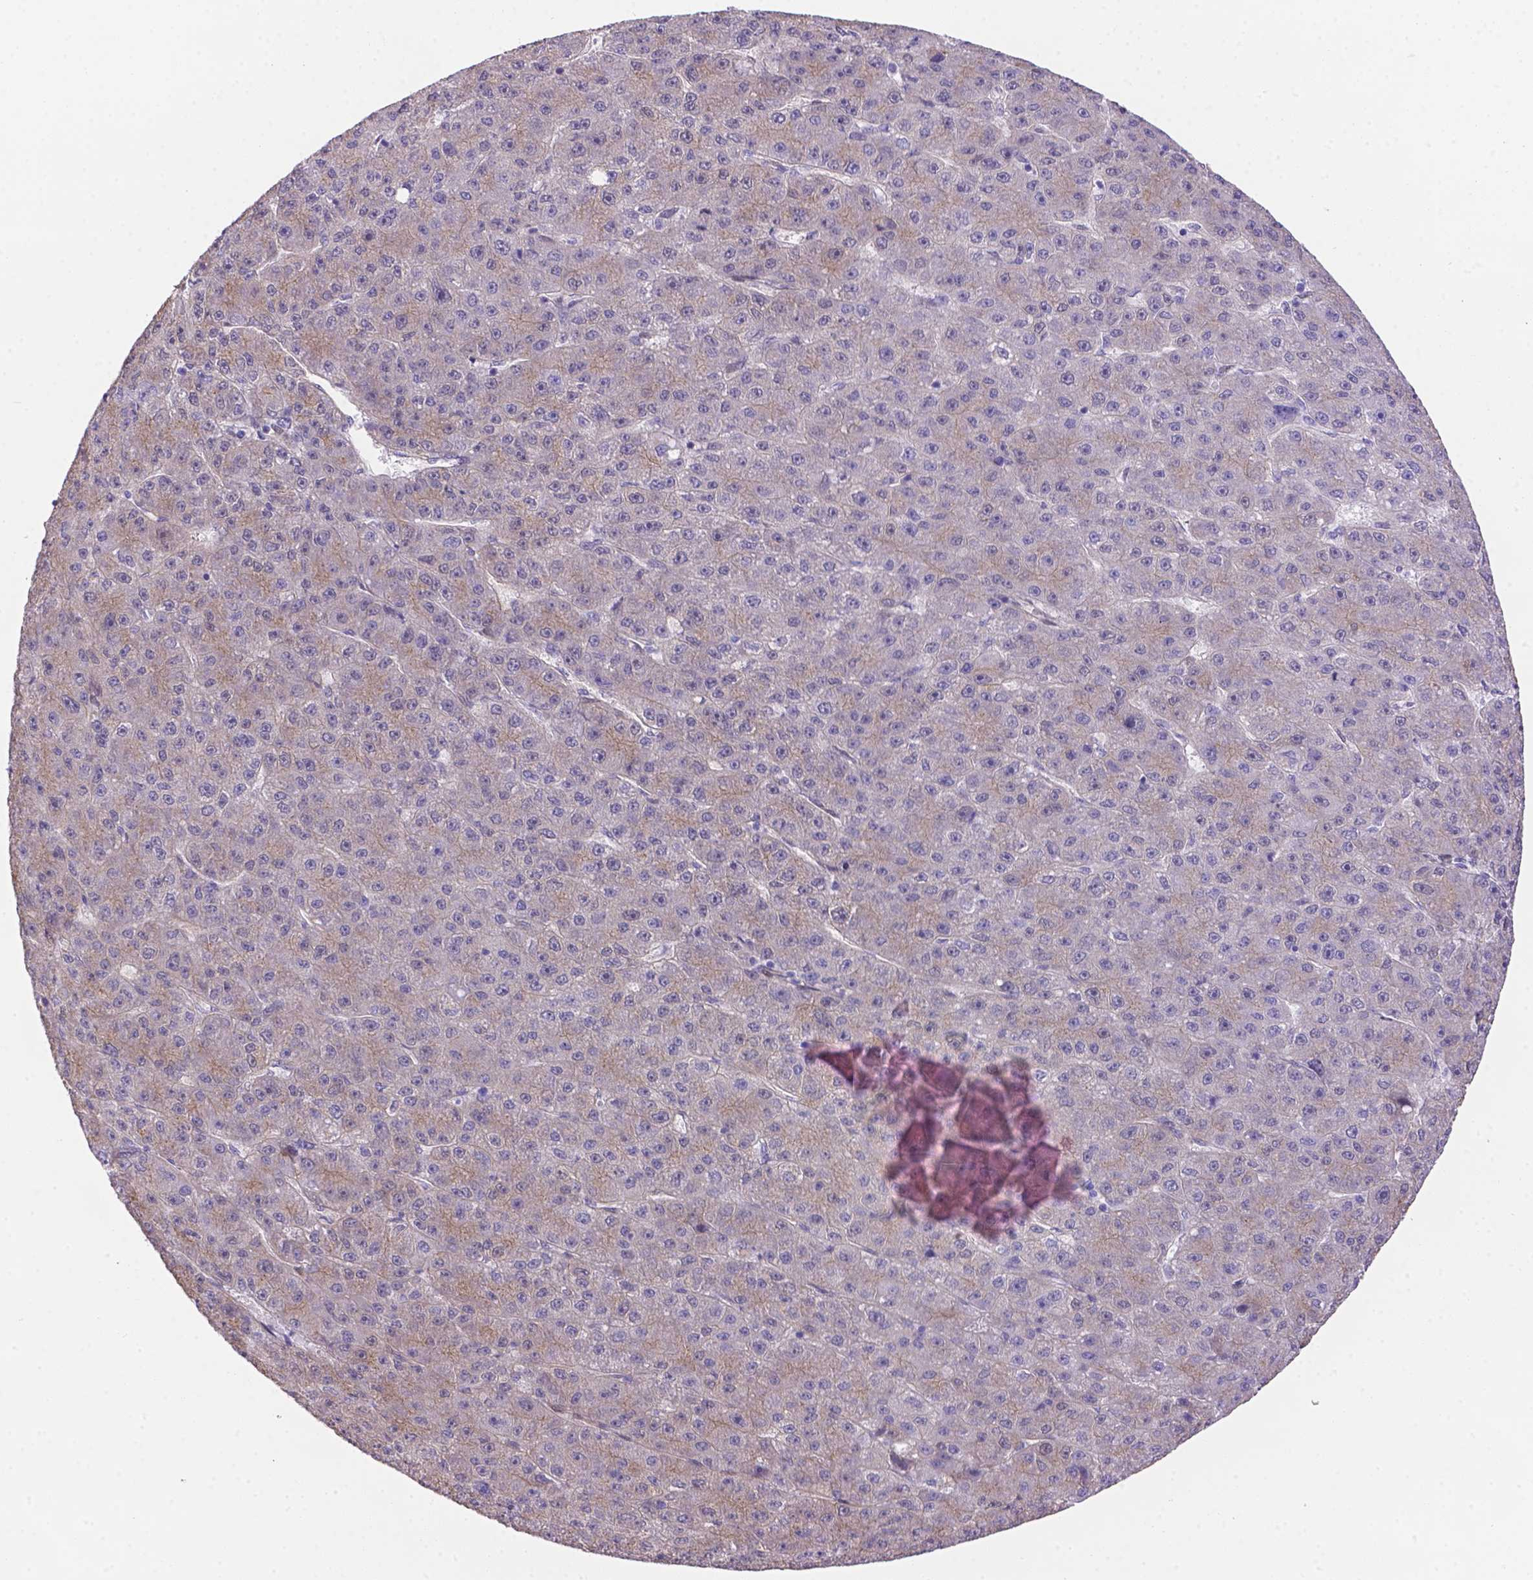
{"staining": {"intensity": "moderate", "quantity": "<25%", "location": "cytoplasmic/membranous"}, "tissue": "liver cancer", "cell_type": "Tumor cells", "image_type": "cancer", "snomed": [{"axis": "morphology", "description": "Carcinoma, Hepatocellular, NOS"}, {"axis": "topography", "description": "Liver"}], "caption": "Liver cancer stained with DAB immunohistochemistry (IHC) exhibits low levels of moderate cytoplasmic/membranous positivity in approximately <25% of tumor cells.", "gene": "YAP1", "patient": {"sex": "male", "age": 67}}